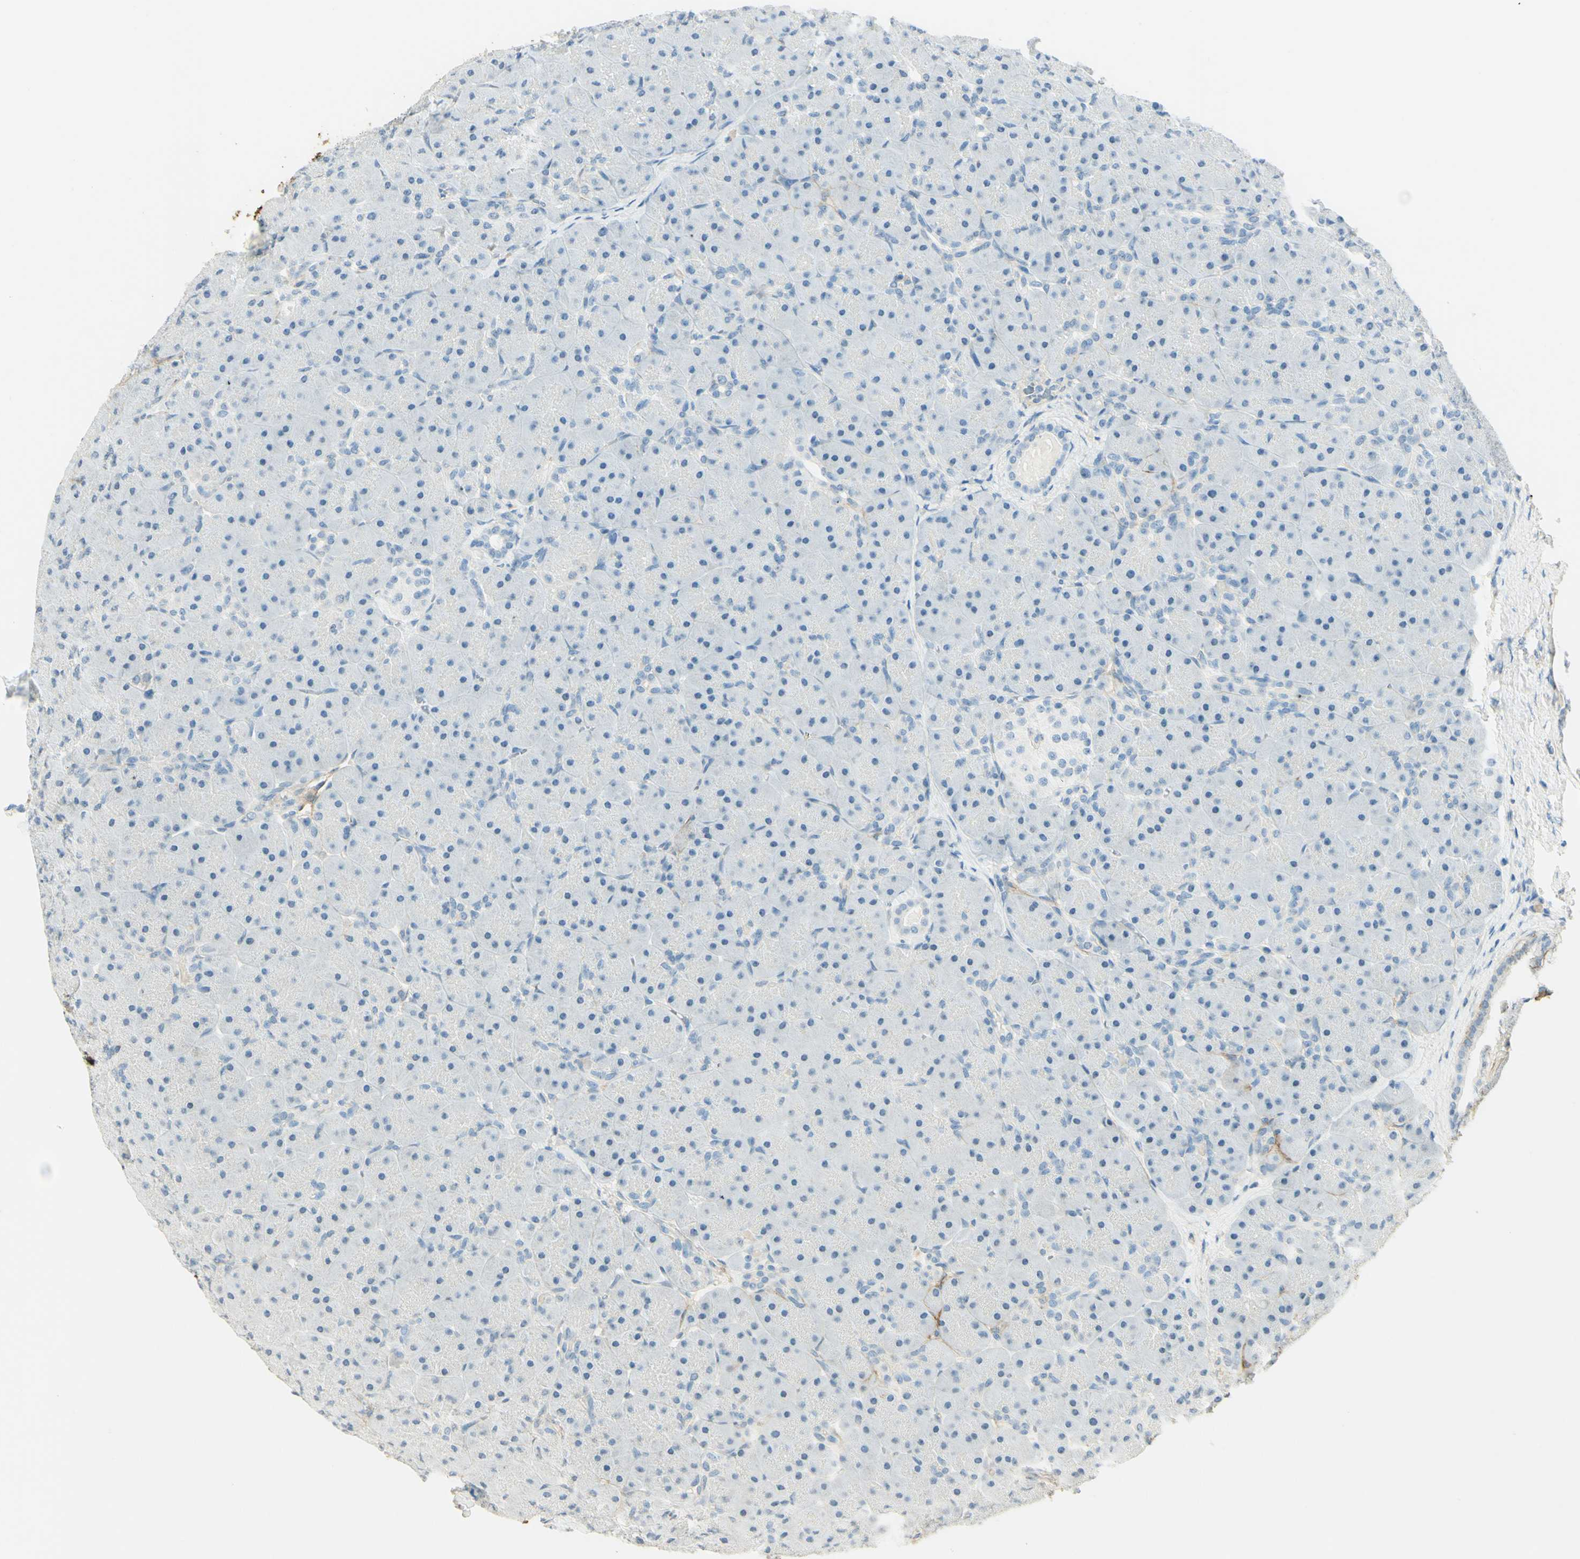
{"staining": {"intensity": "strong", "quantity": "25%-75%", "location": "cytoplasmic/membranous"}, "tissue": "pancreas", "cell_type": "Exocrine glandular cells", "image_type": "normal", "snomed": [{"axis": "morphology", "description": "Normal tissue, NOS"}, {"axis": "topography", "description": "Pancreas"}], "caption": "A high-resolution photomicrograph shows immunohistochemistry staining of normal pancreas, which shows strong cytoplasmic/membranous positivity in approximately 25%-75% of exocrine glandular cells. The staining was performed using DAB to visualize the protein expression in brown, while the nuclei were stained in blue with hematoxylin (Magnification: 20x).", "gene": "TNN", "patient": {"sex": "male", "age": 66}}